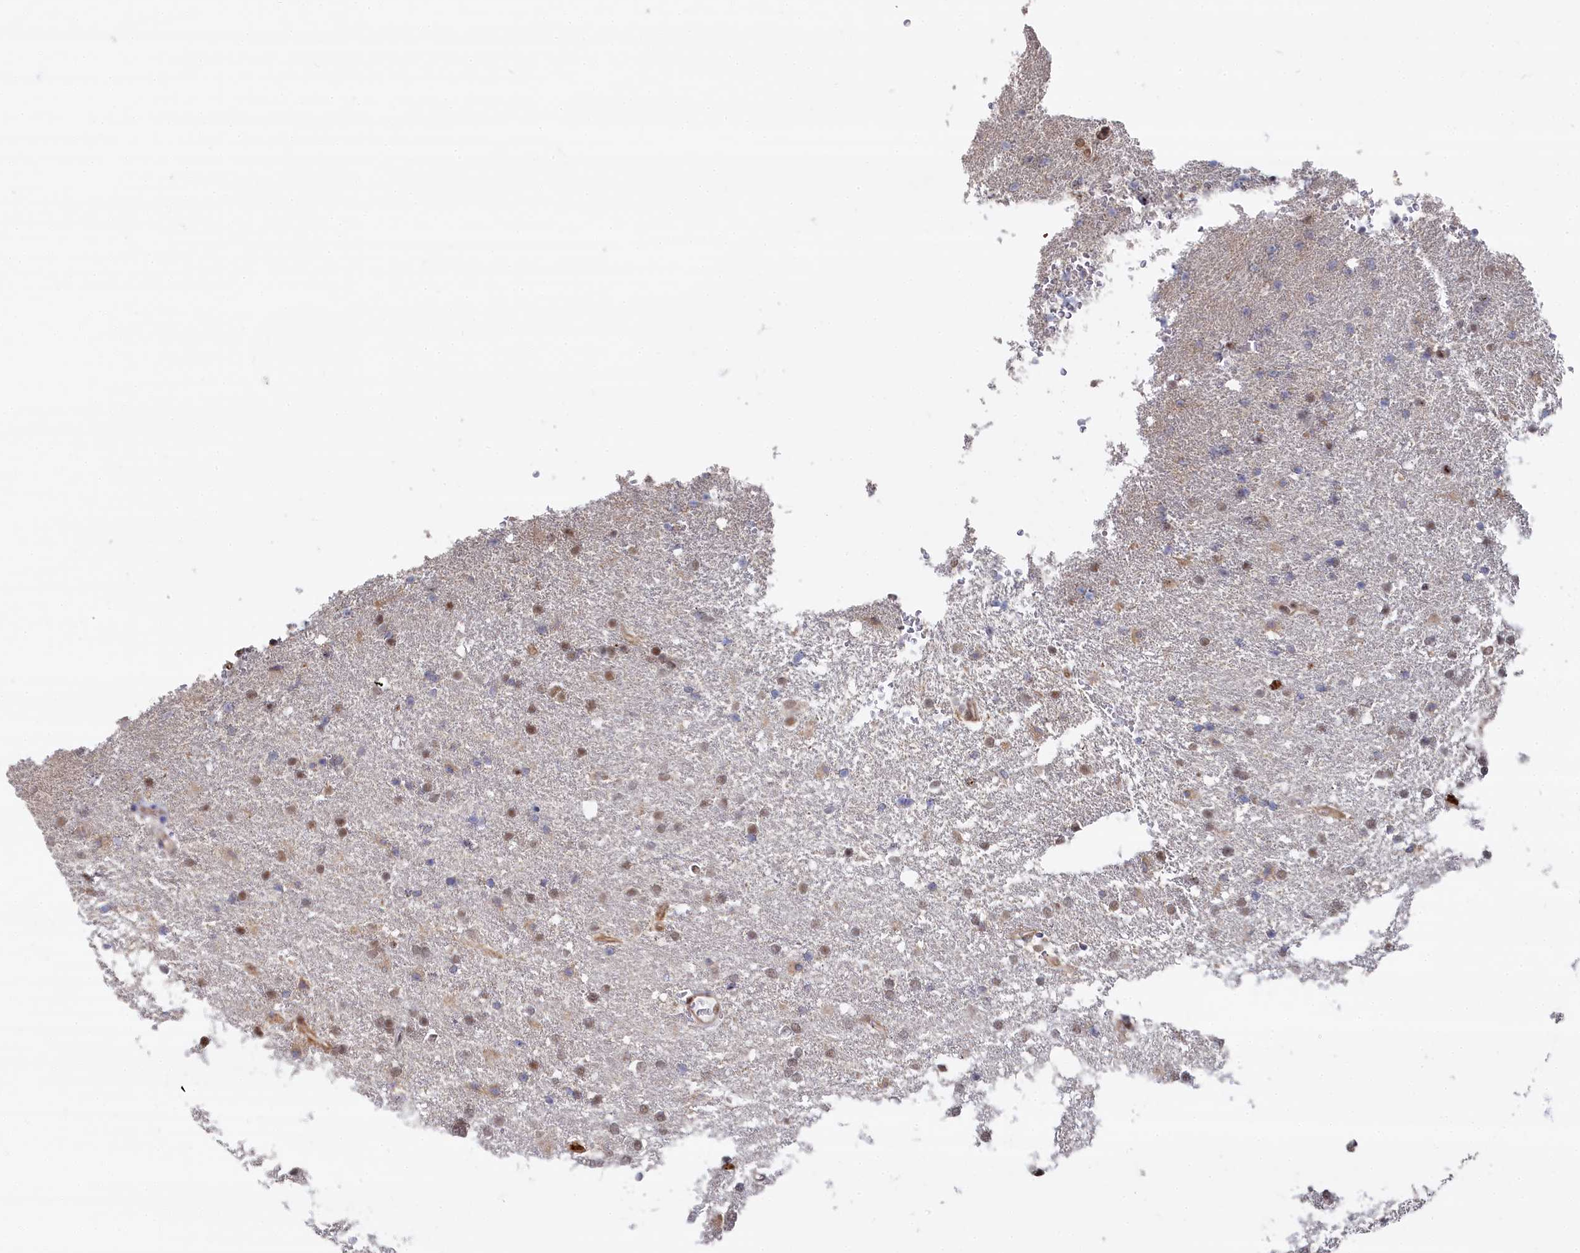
{"staining": {"intensity": "moderate", "quantity": "25%-75%", "location": "nuclear"}, "tissue": "glioma", "cell_type": "Tumor cells", "image_type": "cancer", "snomed": [{"axis": "morphology", "description": "Glioma, malignant, High grade"}, {"axis": "topography", "description": "Brain"}], "caption": "Human high-grade glioma (malignant) stained with a brown dye shows moderate nuclear positive staining in approximately 25%-75% of tumor cells.", "gene": "BUB3", "patient": {"sex": "male", "age": 72}}